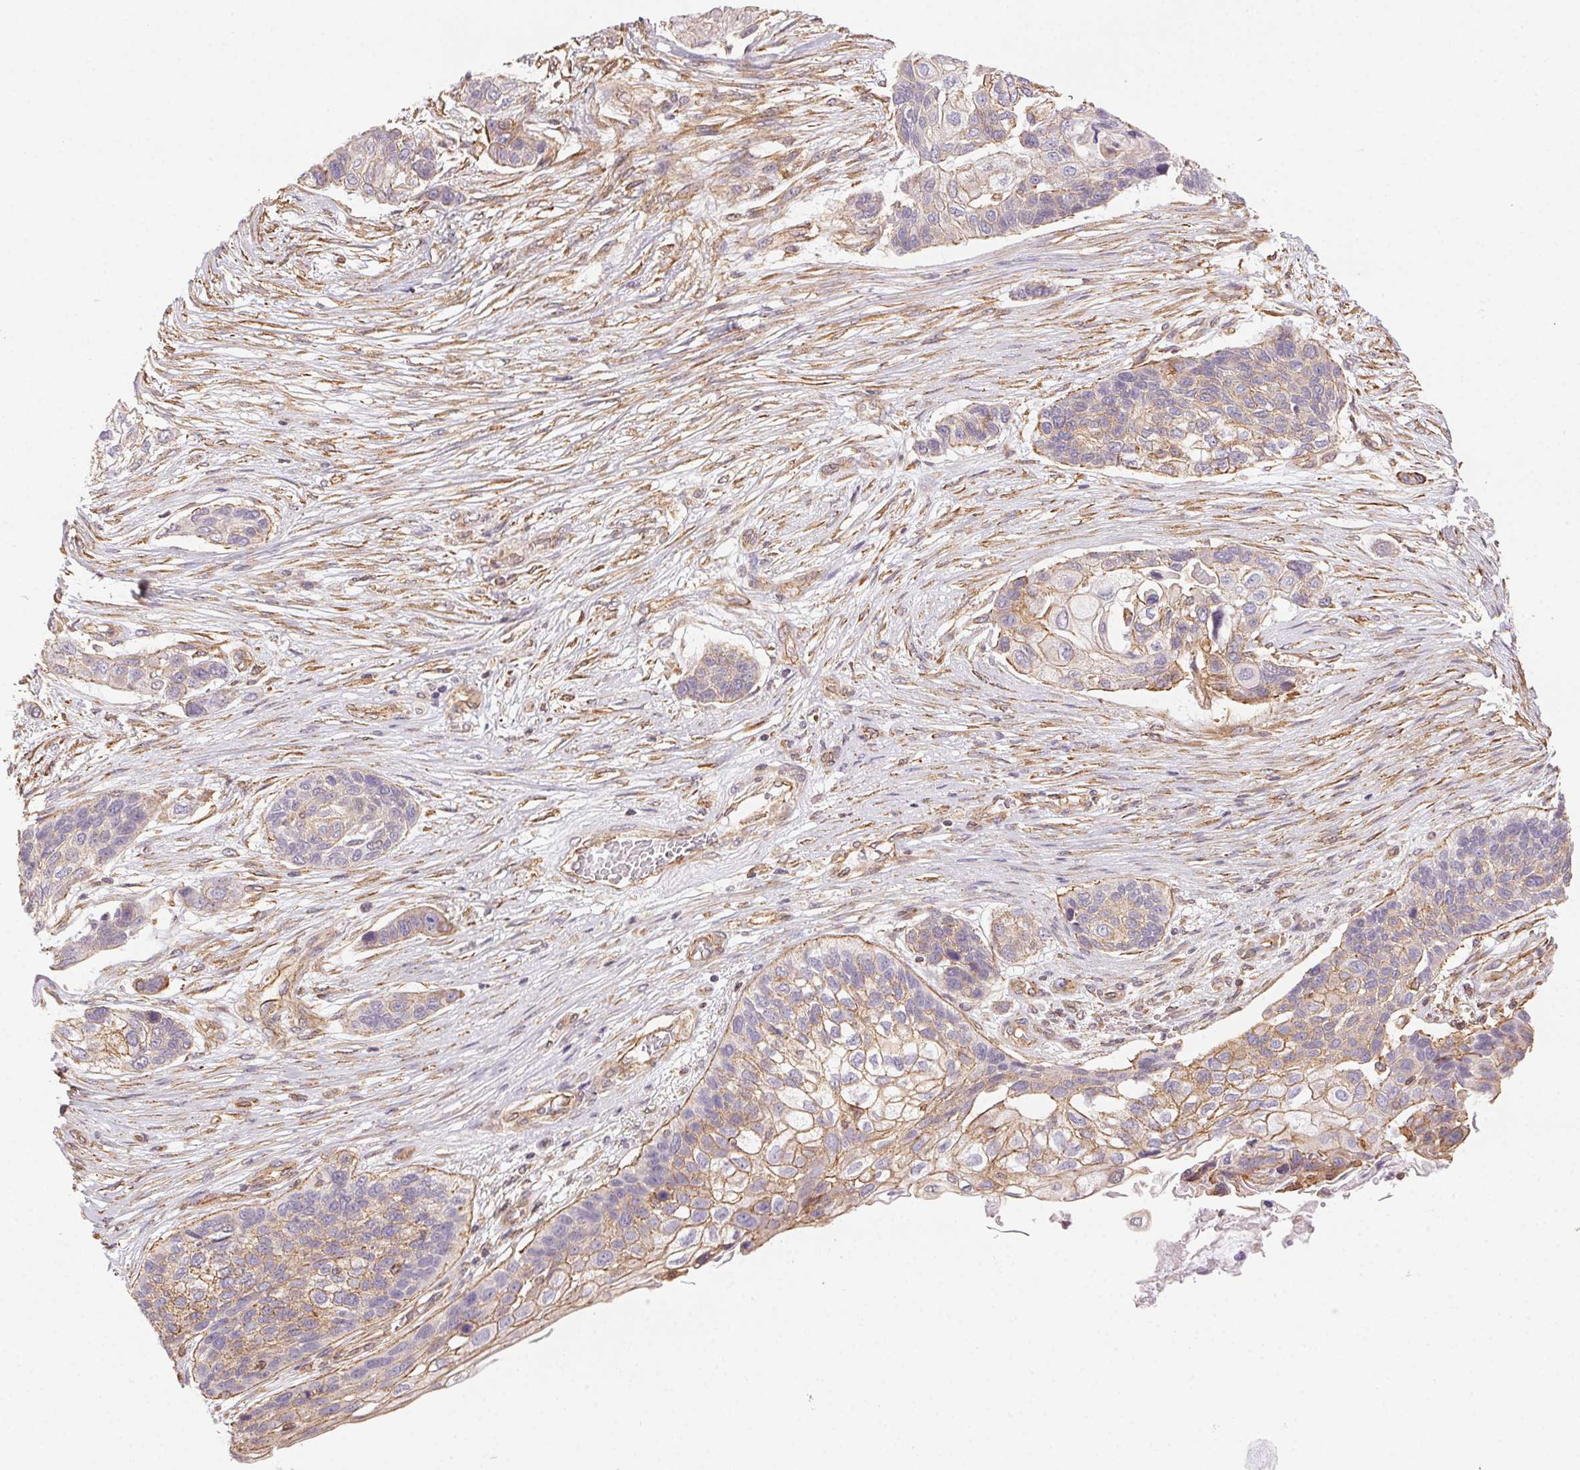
{"staining": {"intensity": "weak", "quantity": "25%-75%", "location": "cytoplasmic/membranous"}, "tissue": "lung cancer", "cell_type": "Tumor cells", "image_type": "cancer", "snomed": [{"axis": "morphology", "description": "Squamous cell carcinoma, NOS"}, {"axis": "topography", "description": "Lung"}], "caption": "Tumor cells show low levels of weak cytoplasmic/membranous positivity in about 25%-75% of cells in lung squamous cell carcinoma. The staining was performed using DAB to visualize the protein expression in brown, while the nuclei were stained in blue with hematoxylin (Magnification: 20x).", "gene": "PLA2G4F", "patient": {"sex": "male", "age": 69}}